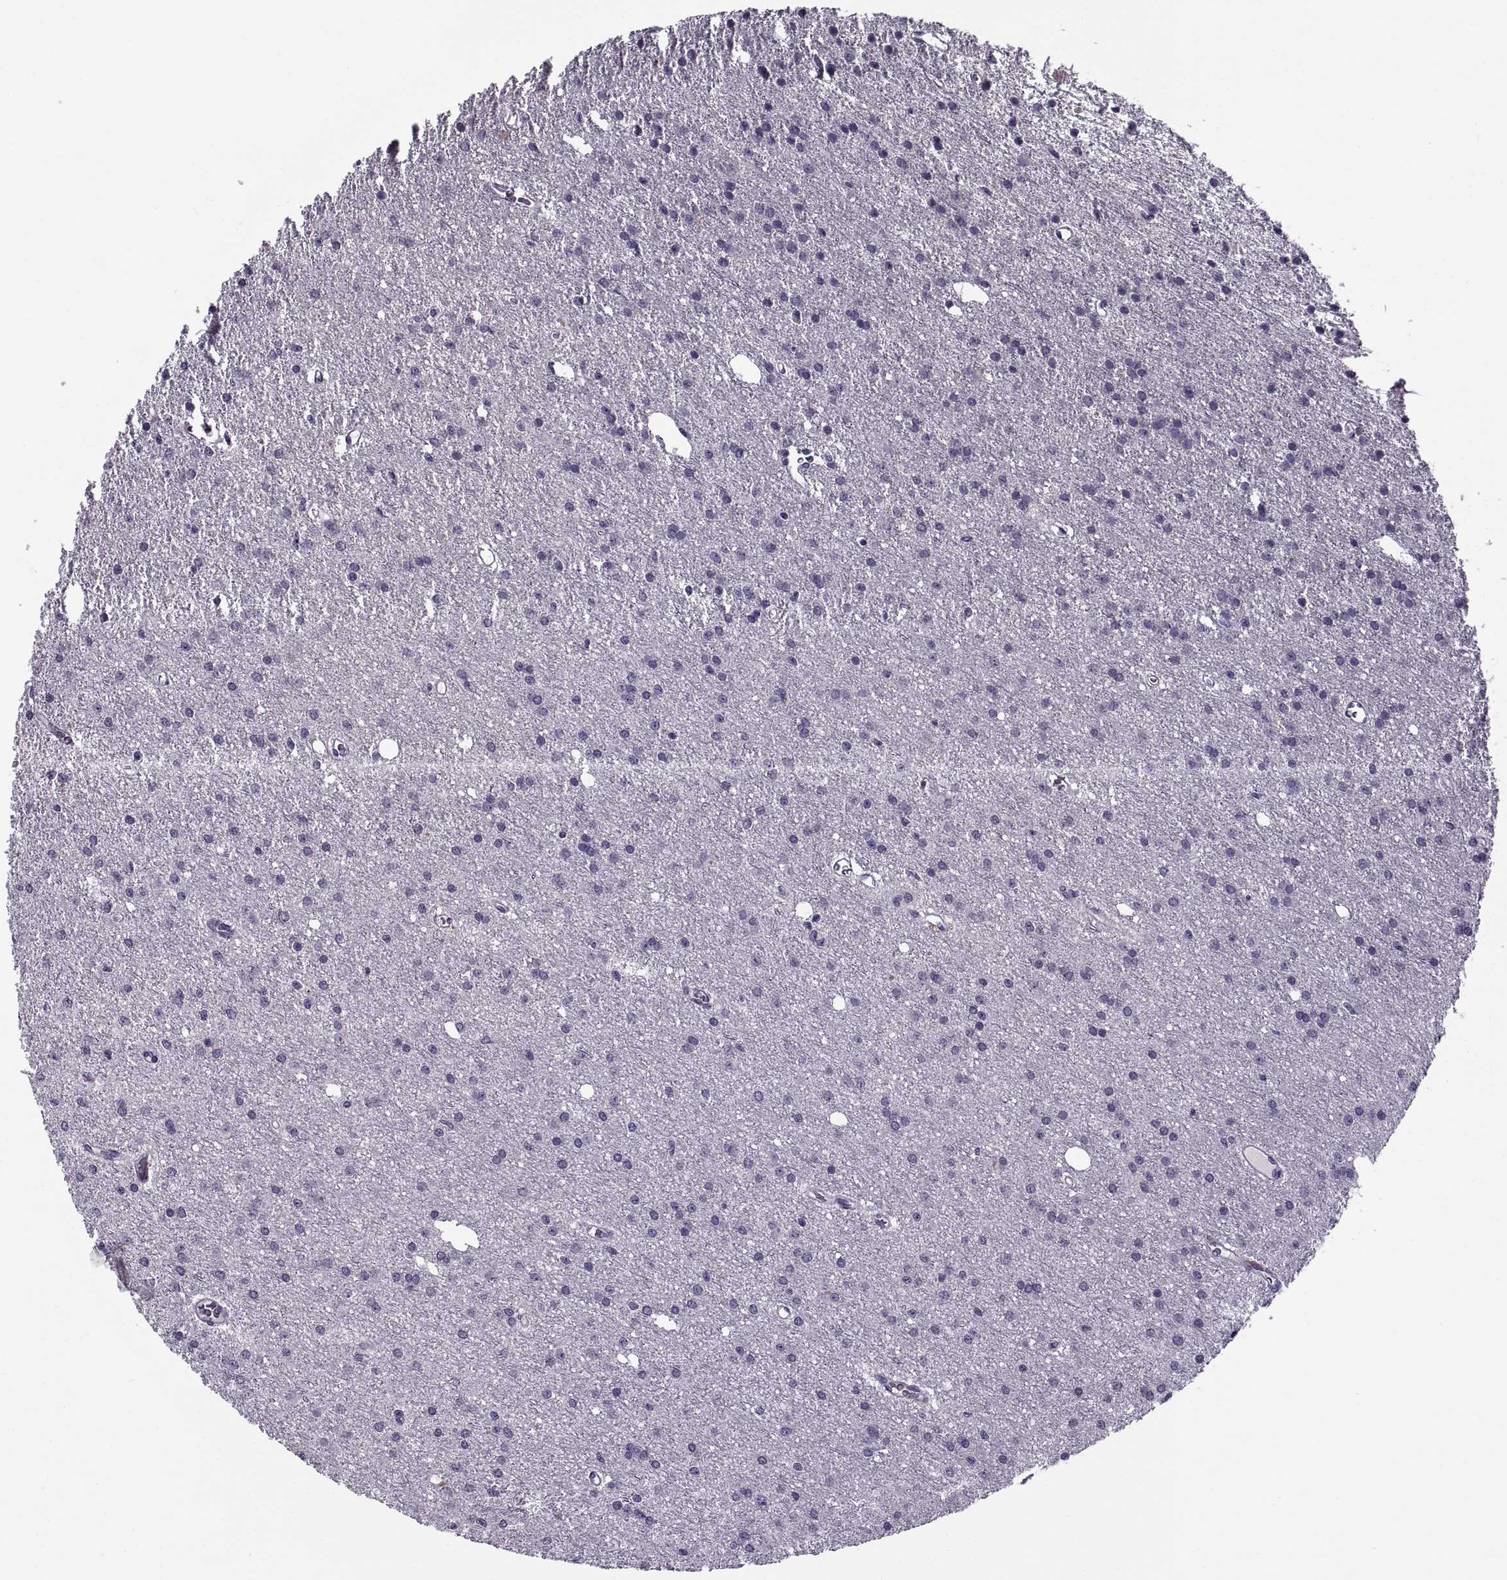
{"staining": {"intensity": "negative", "quantity": "none", "location": "none"}, "tissue": "glioma", "cell_type": "Tumor cells", "image_type": "cancer", "snomed": [{"axis": "morphology", "description": "Glioma, malignant, Low grade"}, {"axis": "topography", "description": "Brain"}], "caption": "A photomicrograph of human glioma is negative for staining in tumor cells. (DAB (3,3'-diaminobenzidine) immunohistochemistry visualized using brightfield microscopy, high magnification).", "gene": "MAGEB1", "patient": {"sex": "male", "age": 27}}